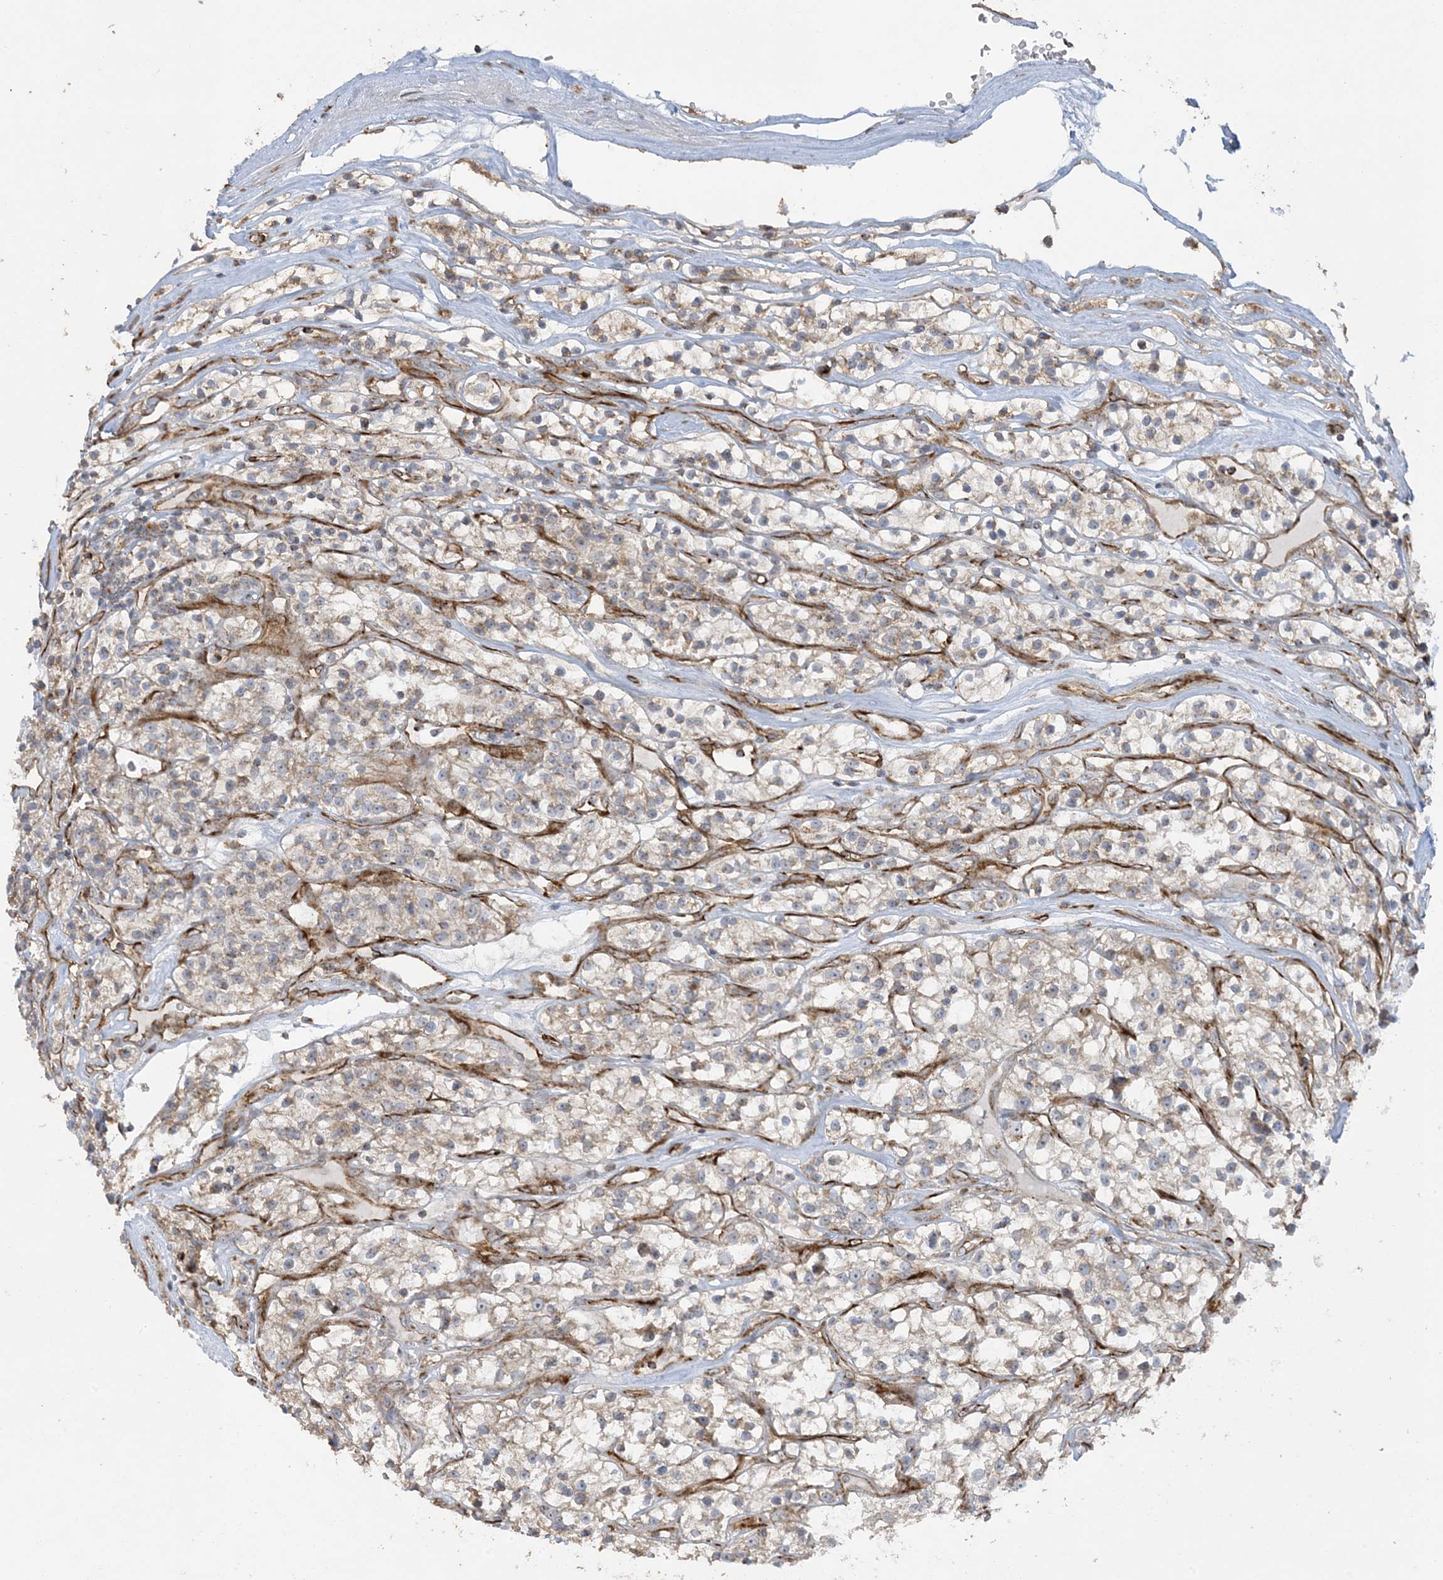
{"staining": {"intensity": "moderate", "quantity": "25%-75%", "location": "cytoplasmic/membranous"}, "tissue": "renal cancer", "cell_type": "Tumor cells", "image_type": "cancer", "snomed": [{"axis": "morphology", "description": "Adenocarcinoma, NOS"}, {"axis": "topography", "description": "Kidney"}], "caption": "Tumor cells exhibit medium levels of moderate cytoplasmic/membranous positivity in about 25%-75% of cells in renal cancer.", "gene": "AGA", "patient": {"sex": "female", "age": 57}}